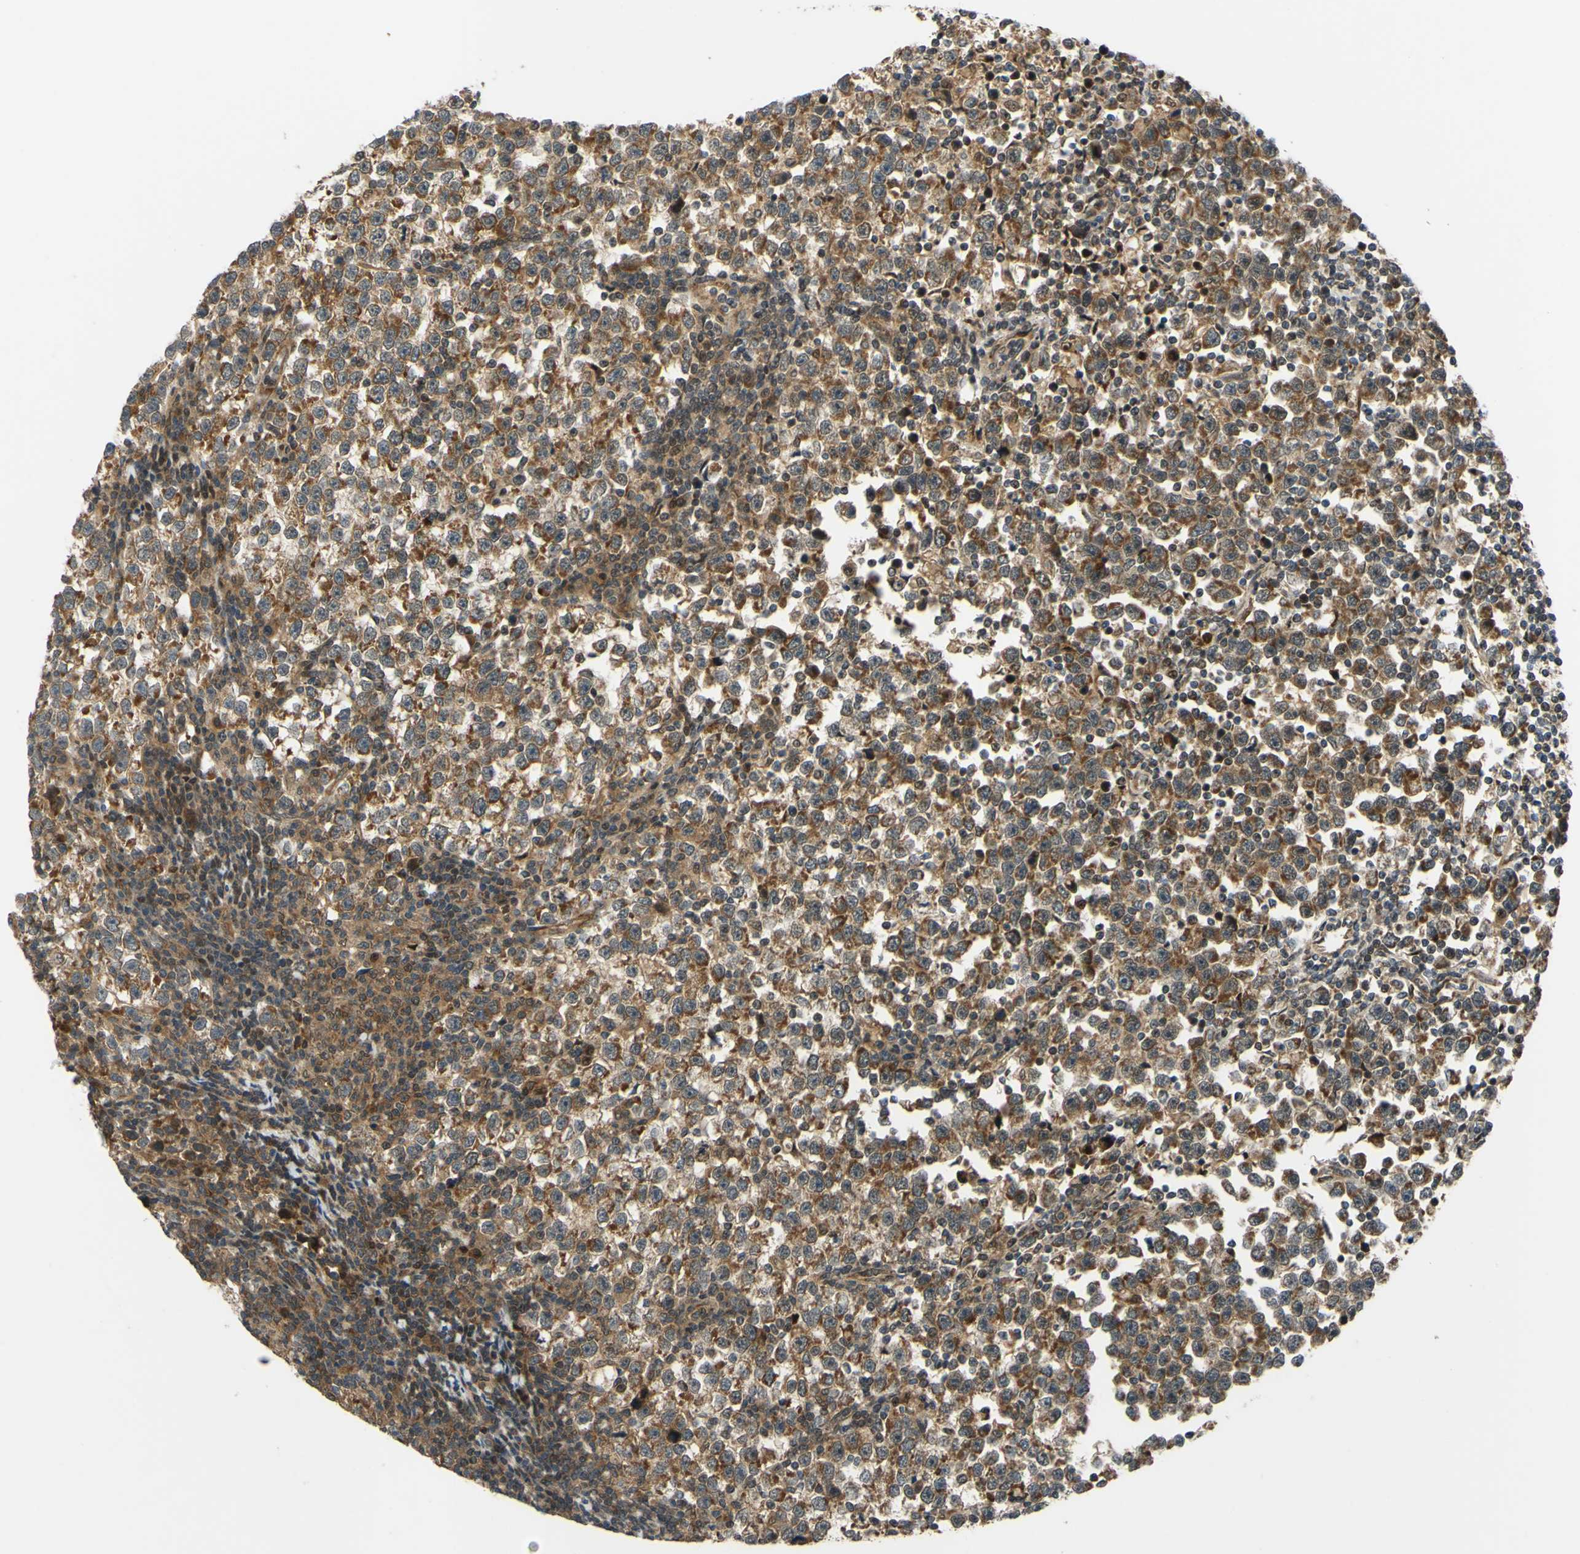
{"staining": {"intensity": "moderate", "quantity": ">75%", "location": "cytoplasmic/membranous"}, "tissue": "testis cancer", "cell_type": "Tumor cells", "image_type": "cancer", "snomed": [{"axis": "morphology", "description": "Seminoma, NOS"}, {"axis": "topography", "description": "Testis"}], "caption": "Brown immunohistochemical staining in human testis cancer reveals moderate cytoplasmic/membranous positivity in approximately >75% of tumor cells.", "gene": "ABCC8", "patient": {"sex": "male", "age": 43}}